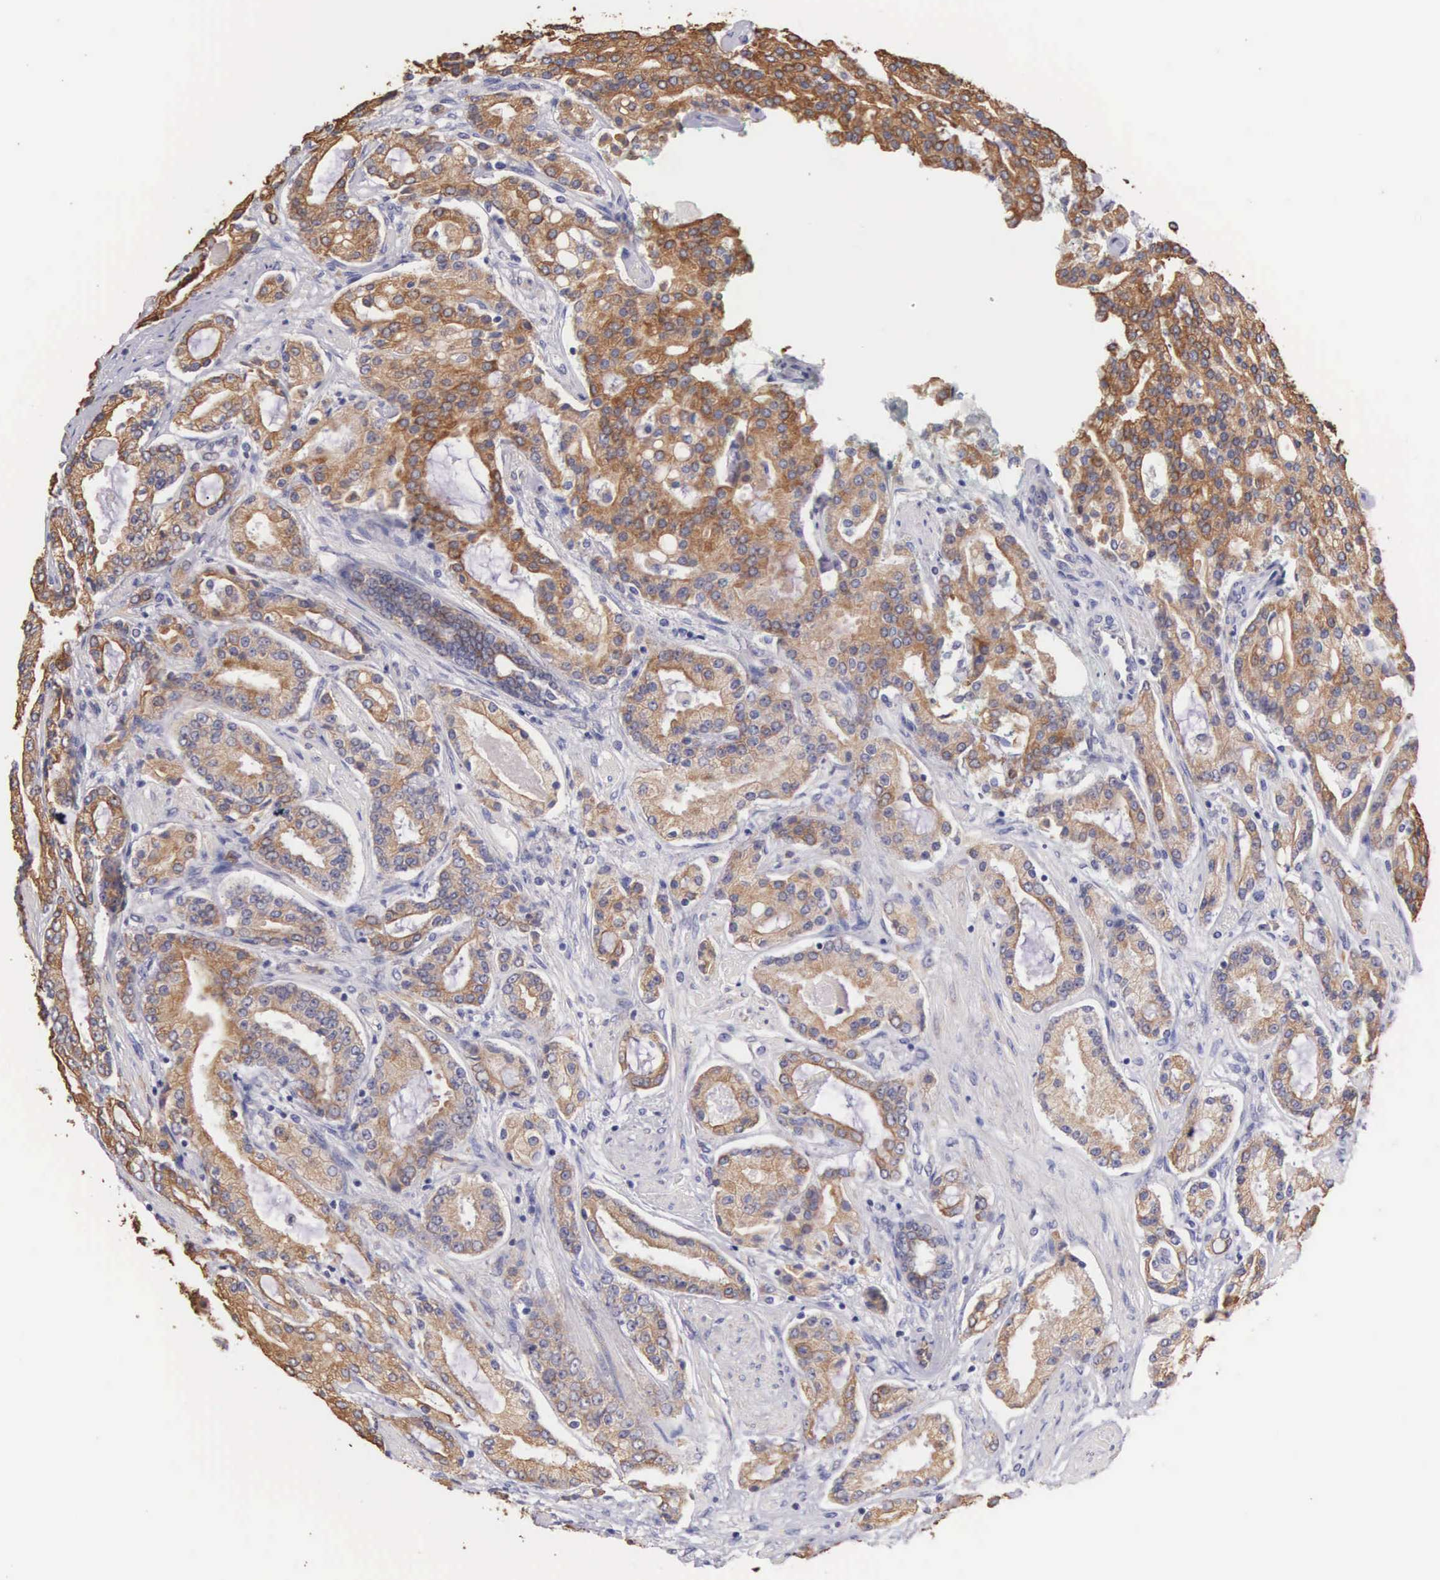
{"staining": {"intensity": "moderate", "quantity": ">75%", "location": "cytoplasmic/membranous"}, "tissue": "prostate cancer", "cell_type": "Tumor cells", "image_type": "cancer", "snomed": [{"axis": "morphology", "description": "Adenocarcinoma, Medium grade"}, {"axis": "topography", "description": "Prostate"}], "caption": "IHC image of neoplastic tissue: human prostate adenocarcinoma (medium-grade) stained using immunohistochemistry (IHC) displays medium levels of moderate protein expression localized specifically in the cytoplasmic/membranous of tumor cells, appearing as a cytoplasmic/membranous brown color.", "gene": "PIR", "patient": {"sex": "male", "age": 72}}